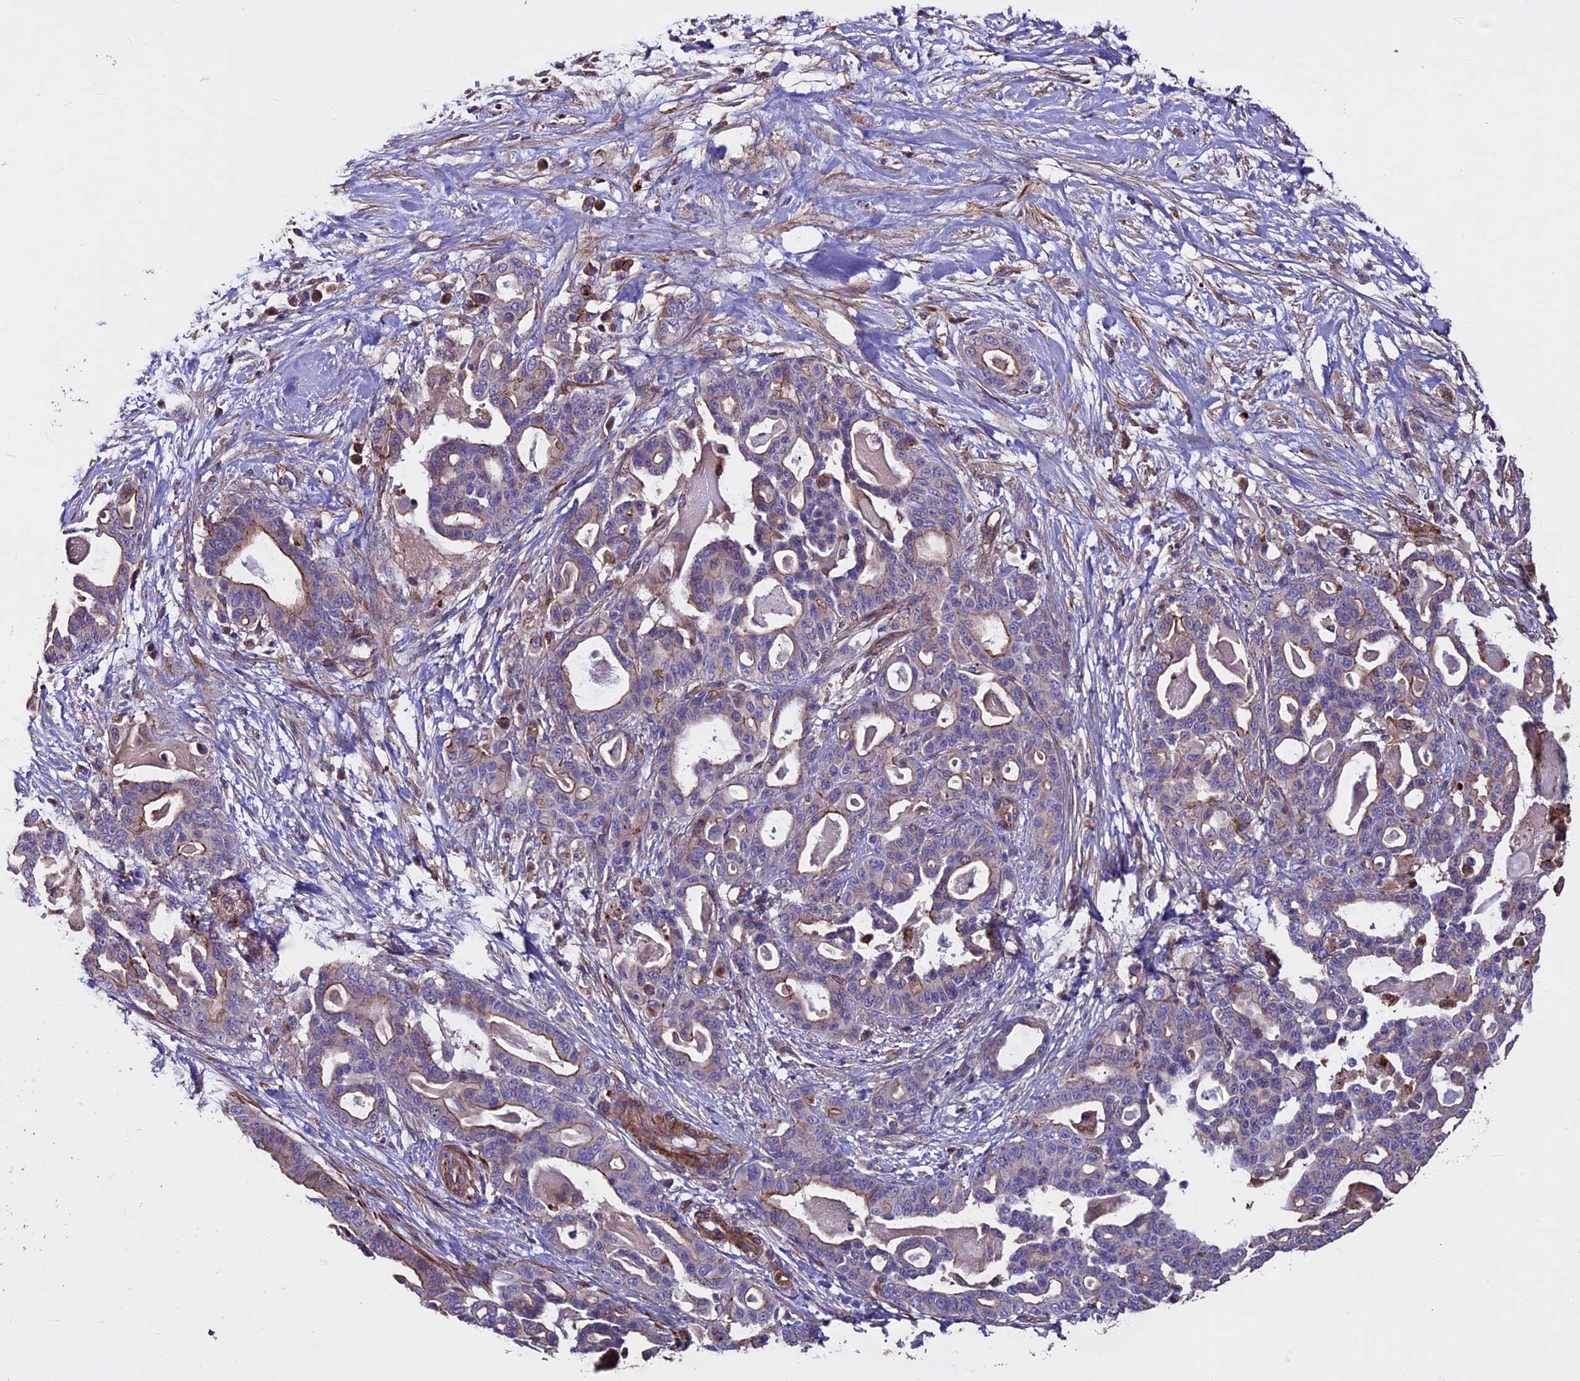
{"staining": {"intensity": "weak", "quantity": "25%-75%", "location": "cytoplasmic/membranous"}, "tissue": "pancreatic cancer", "cell_type": "Tumor cells", "image_type": "cancer", "snomed": [{"axis": "morphology", "description": "Adenocarcinoma, NOS"}, {"axis": "topography", "description": "Pancreas"}], "caption": "A micrograph of human pancreatic adenocarcinoma stained for a protein exhibits weak cytoplasmic/membranous brown staining in tumor cells. (IHC, brightfield microscopy, high magnification).", "gene": "EVA1B", "patient": {"sex": "male", "age": 63}}